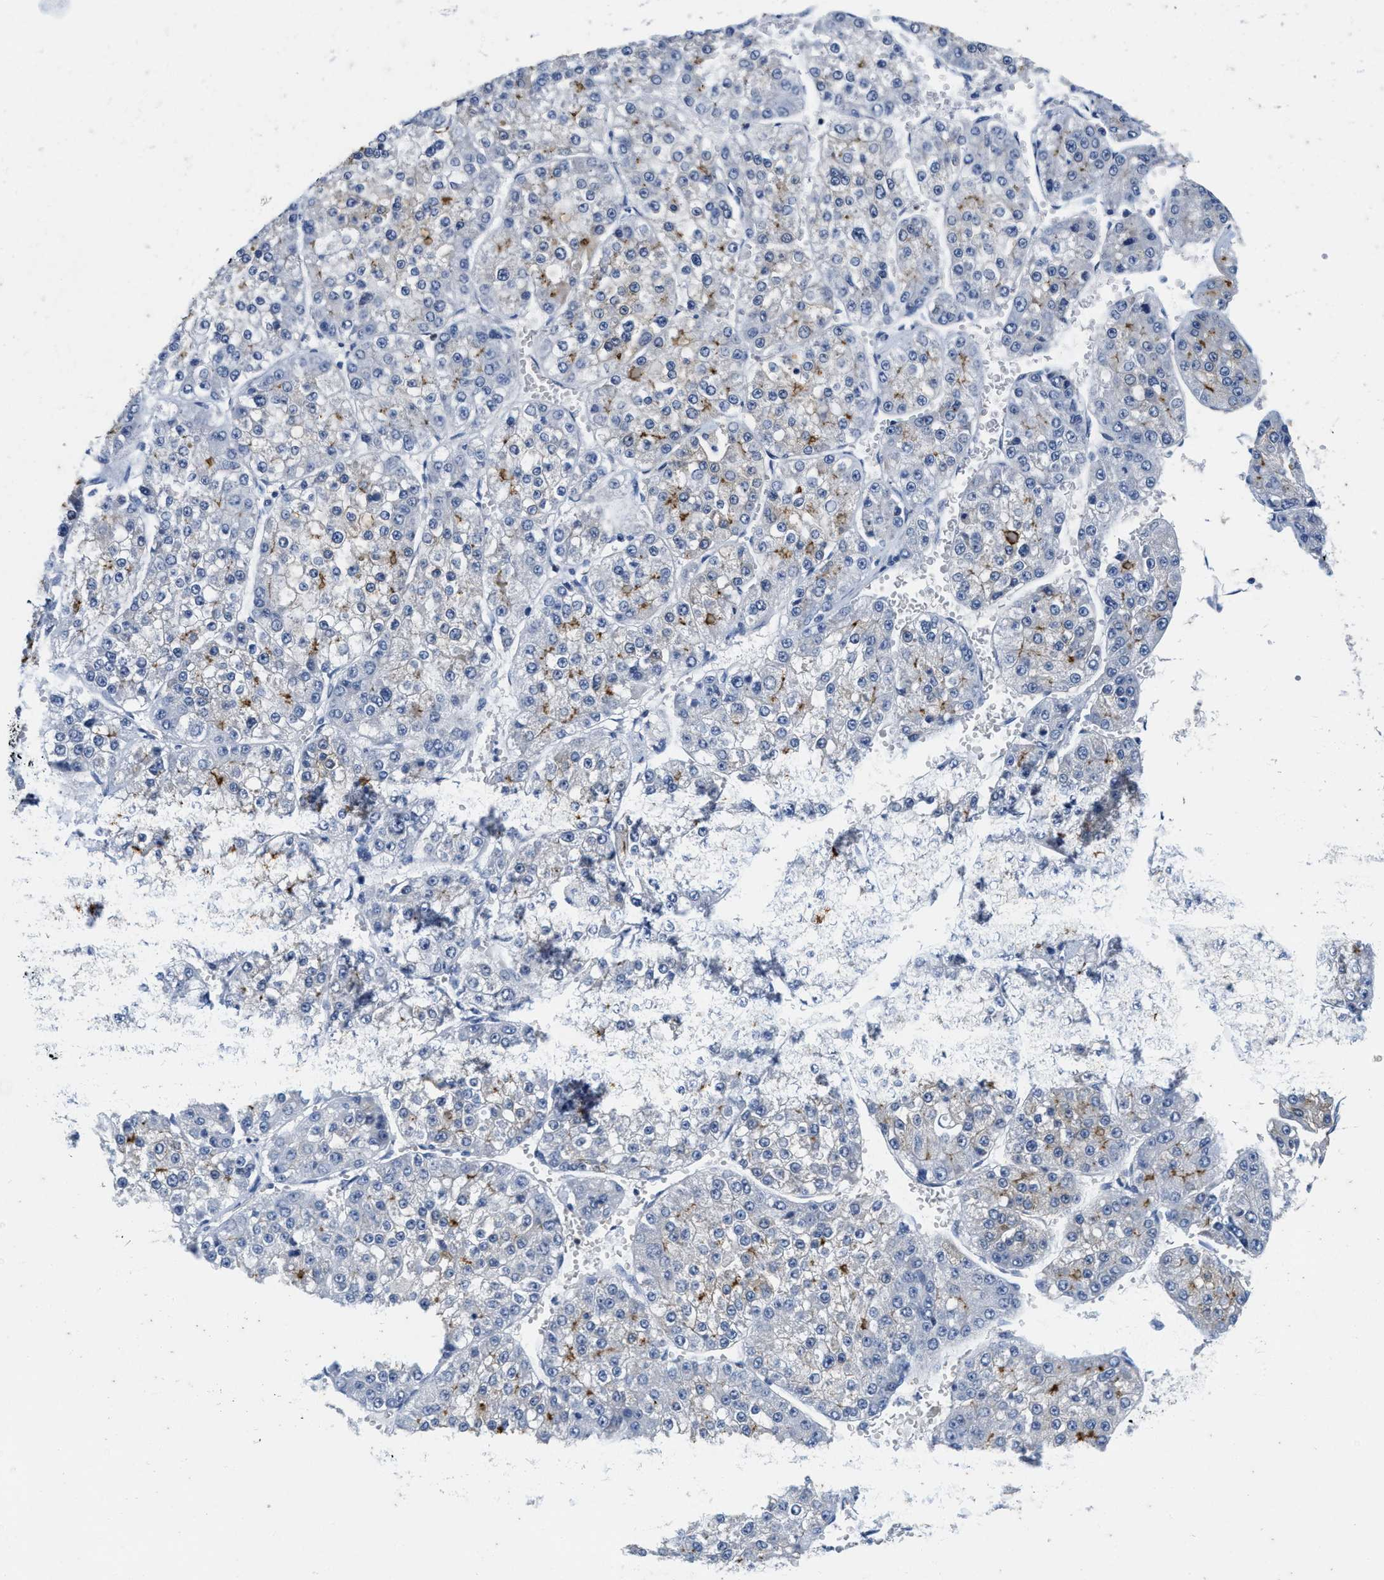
{"staining": {"intensity": "moderate", "quantity": "<25%", "location": "cytoplasmic/membranous"}, "tissue": "liver cancer", "cell_type": "Tumor cells", "image_type": "cancer", "snomed": [{"axis": "morphology", "description": "Carcinoma, Hepatocellular, NOS"}, {"axis": "topography", "description": "Liver"}], "caption": "High-power microscopy captured an IHC micrograph of liver hepatocellular carcinoma, revealing moderate cytoplasmic/membranous positivity in approximately <25% of tumor cells.", "gene": "ABCB11", "patient": {"sex": "female", "age": 73}}